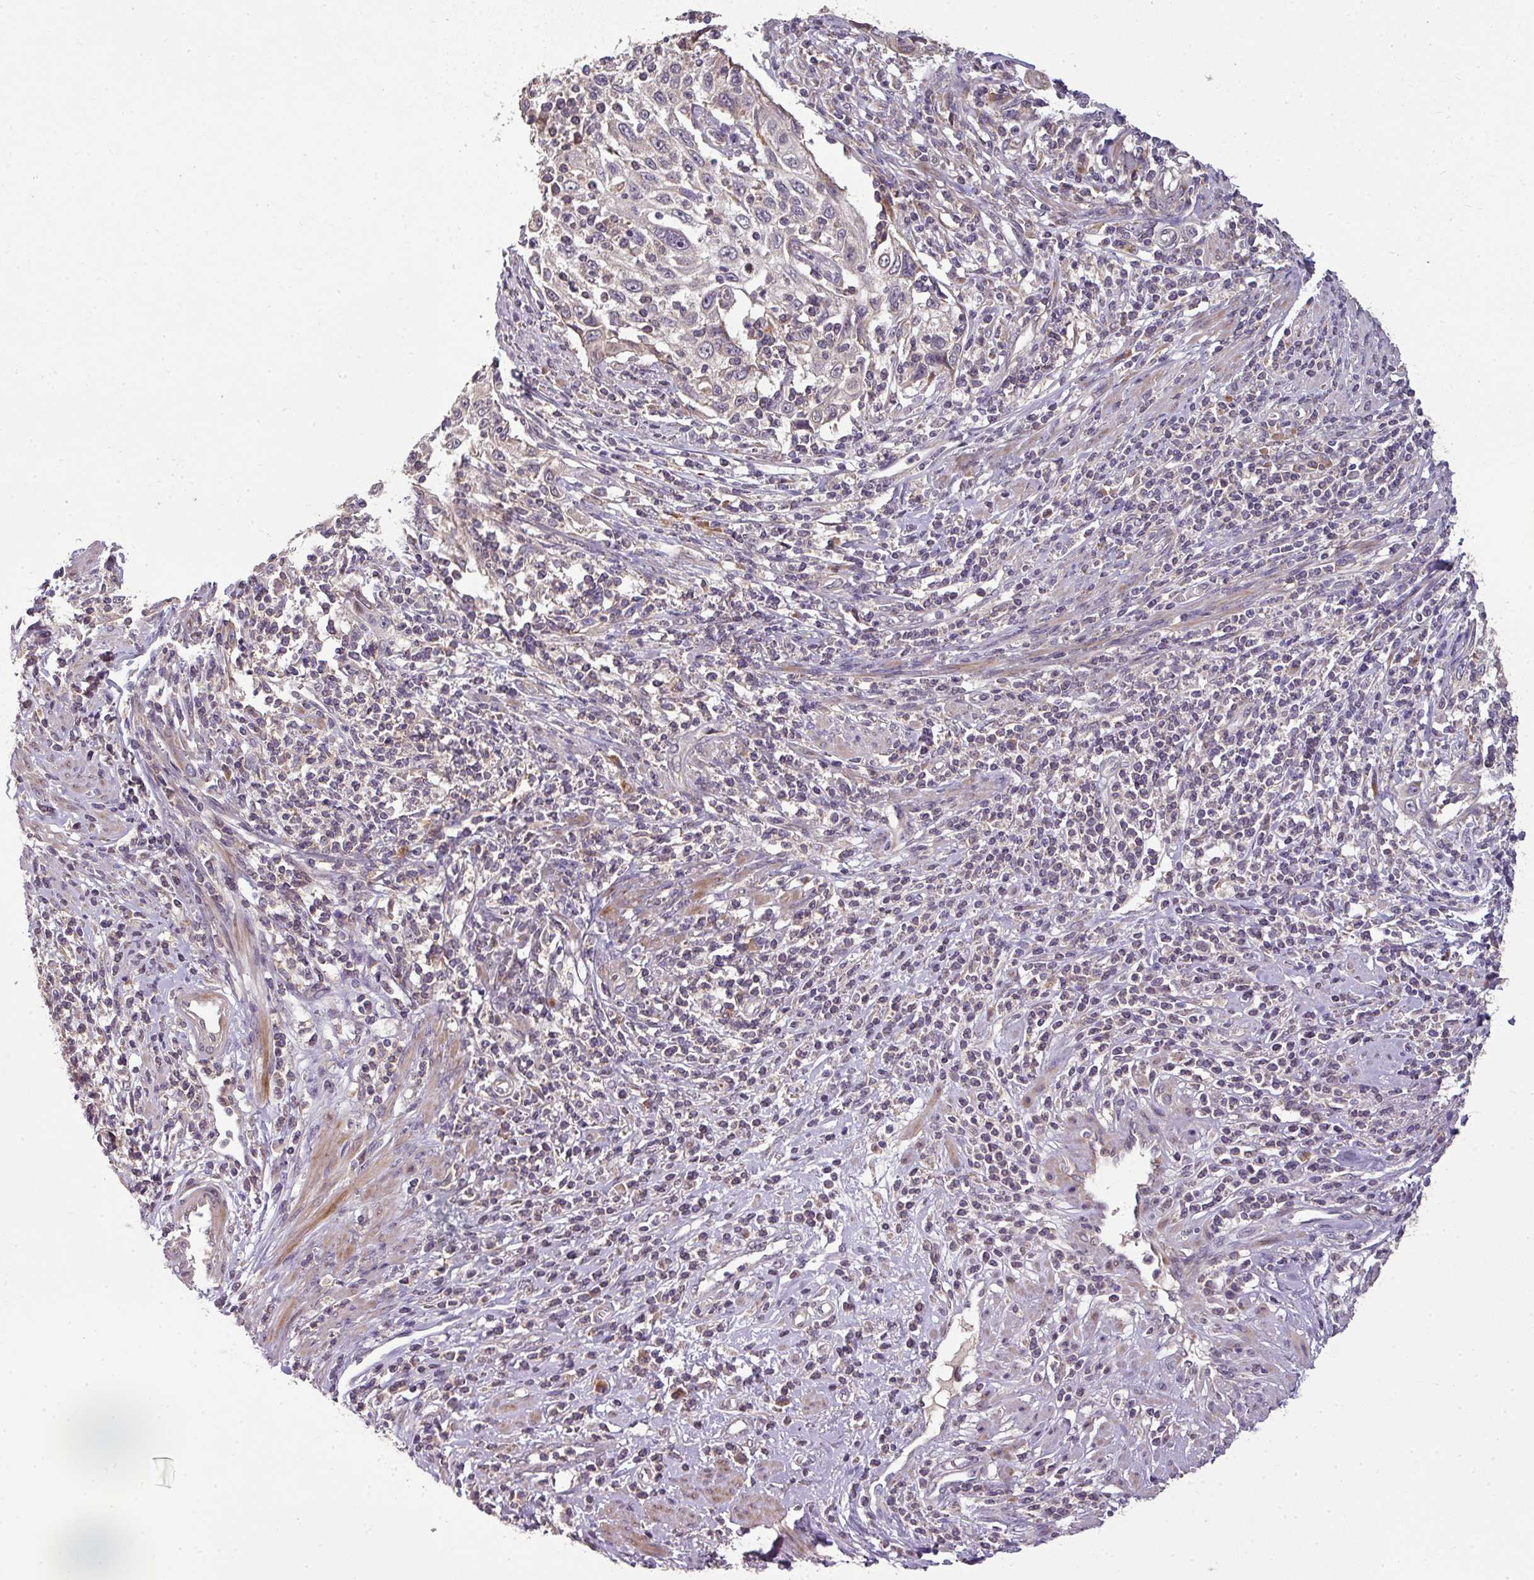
{"staining": {"intensity": "negative", "quantity": "none", "location": "none"}, "tissue": "cervical cancer", "cell_type": "Tumor cells", "image_type": "cancer", "snomed": [{"axis": "morphology", "description": "Squamous cell carcinoma, NOS"}, {"axis": "topography", "description": "Cervix"}], "caption": "A photomicrograph of human cervical cancer is negative for staining in tumor cells.", "gene": "SPCS3", "patient": {"sex": "female", "age": 70}}